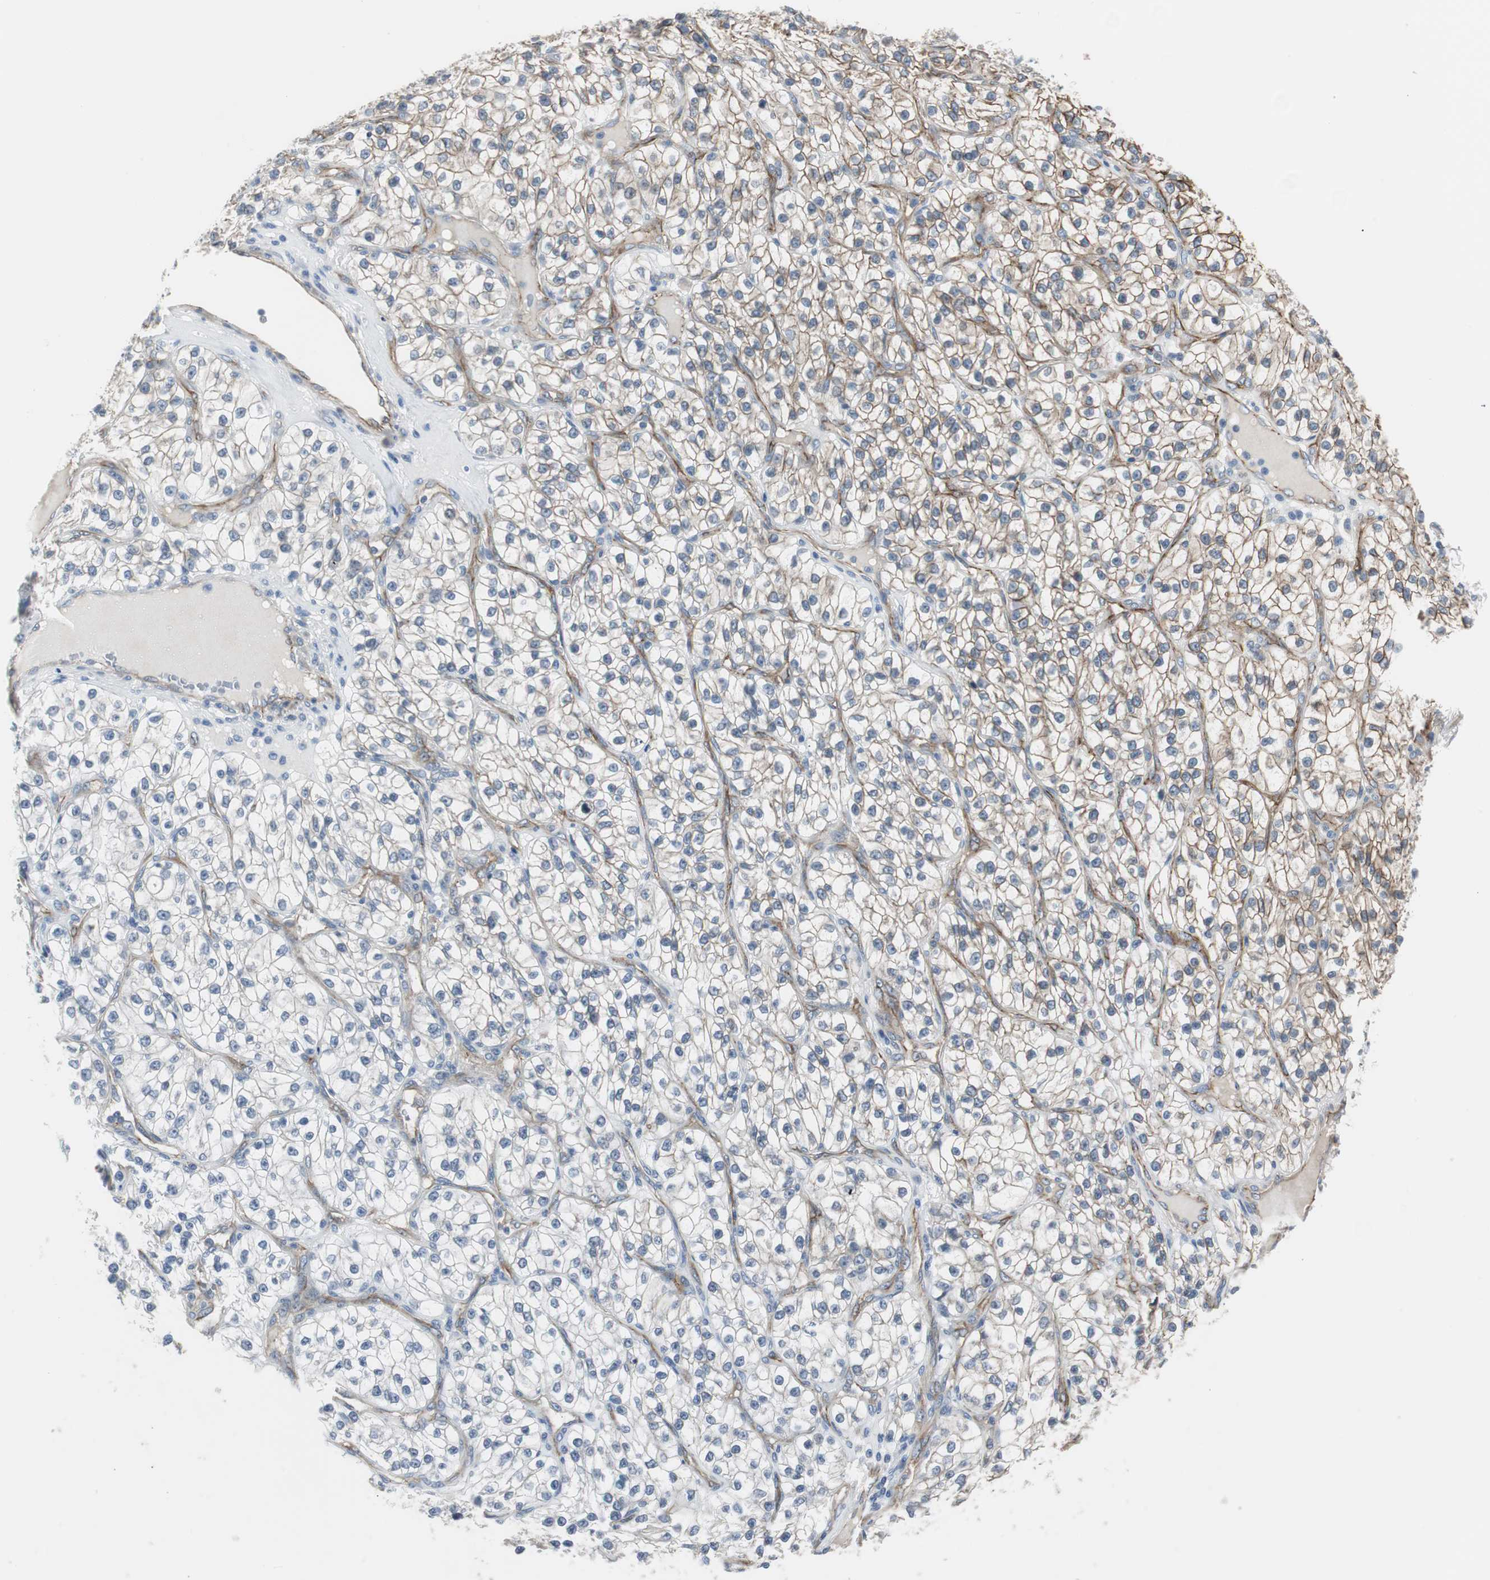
{"staining": {"intensity": "moderate", "quantity": "25%-75%", "location": "cytoplasmic/membranous"}, "tissue": "renal cancer", "cell_type": "Tumor cells", "image_type": "cancer", "snomed": [{"axis": "morphology", "description": "Adenocarcinoma, NOS"}, {"axis": "topography", "description": "Kidney"}], "caption": "IHC image of renal cancer (adenocarcinoma) stained for a protein (brown), which displays medium levels of moderate cytoplasmic/membranous positivity in approximately 25%-75% of tumor cells.", "gene": "STXBP4", "patient": {"sex": "female", "age": 57}}